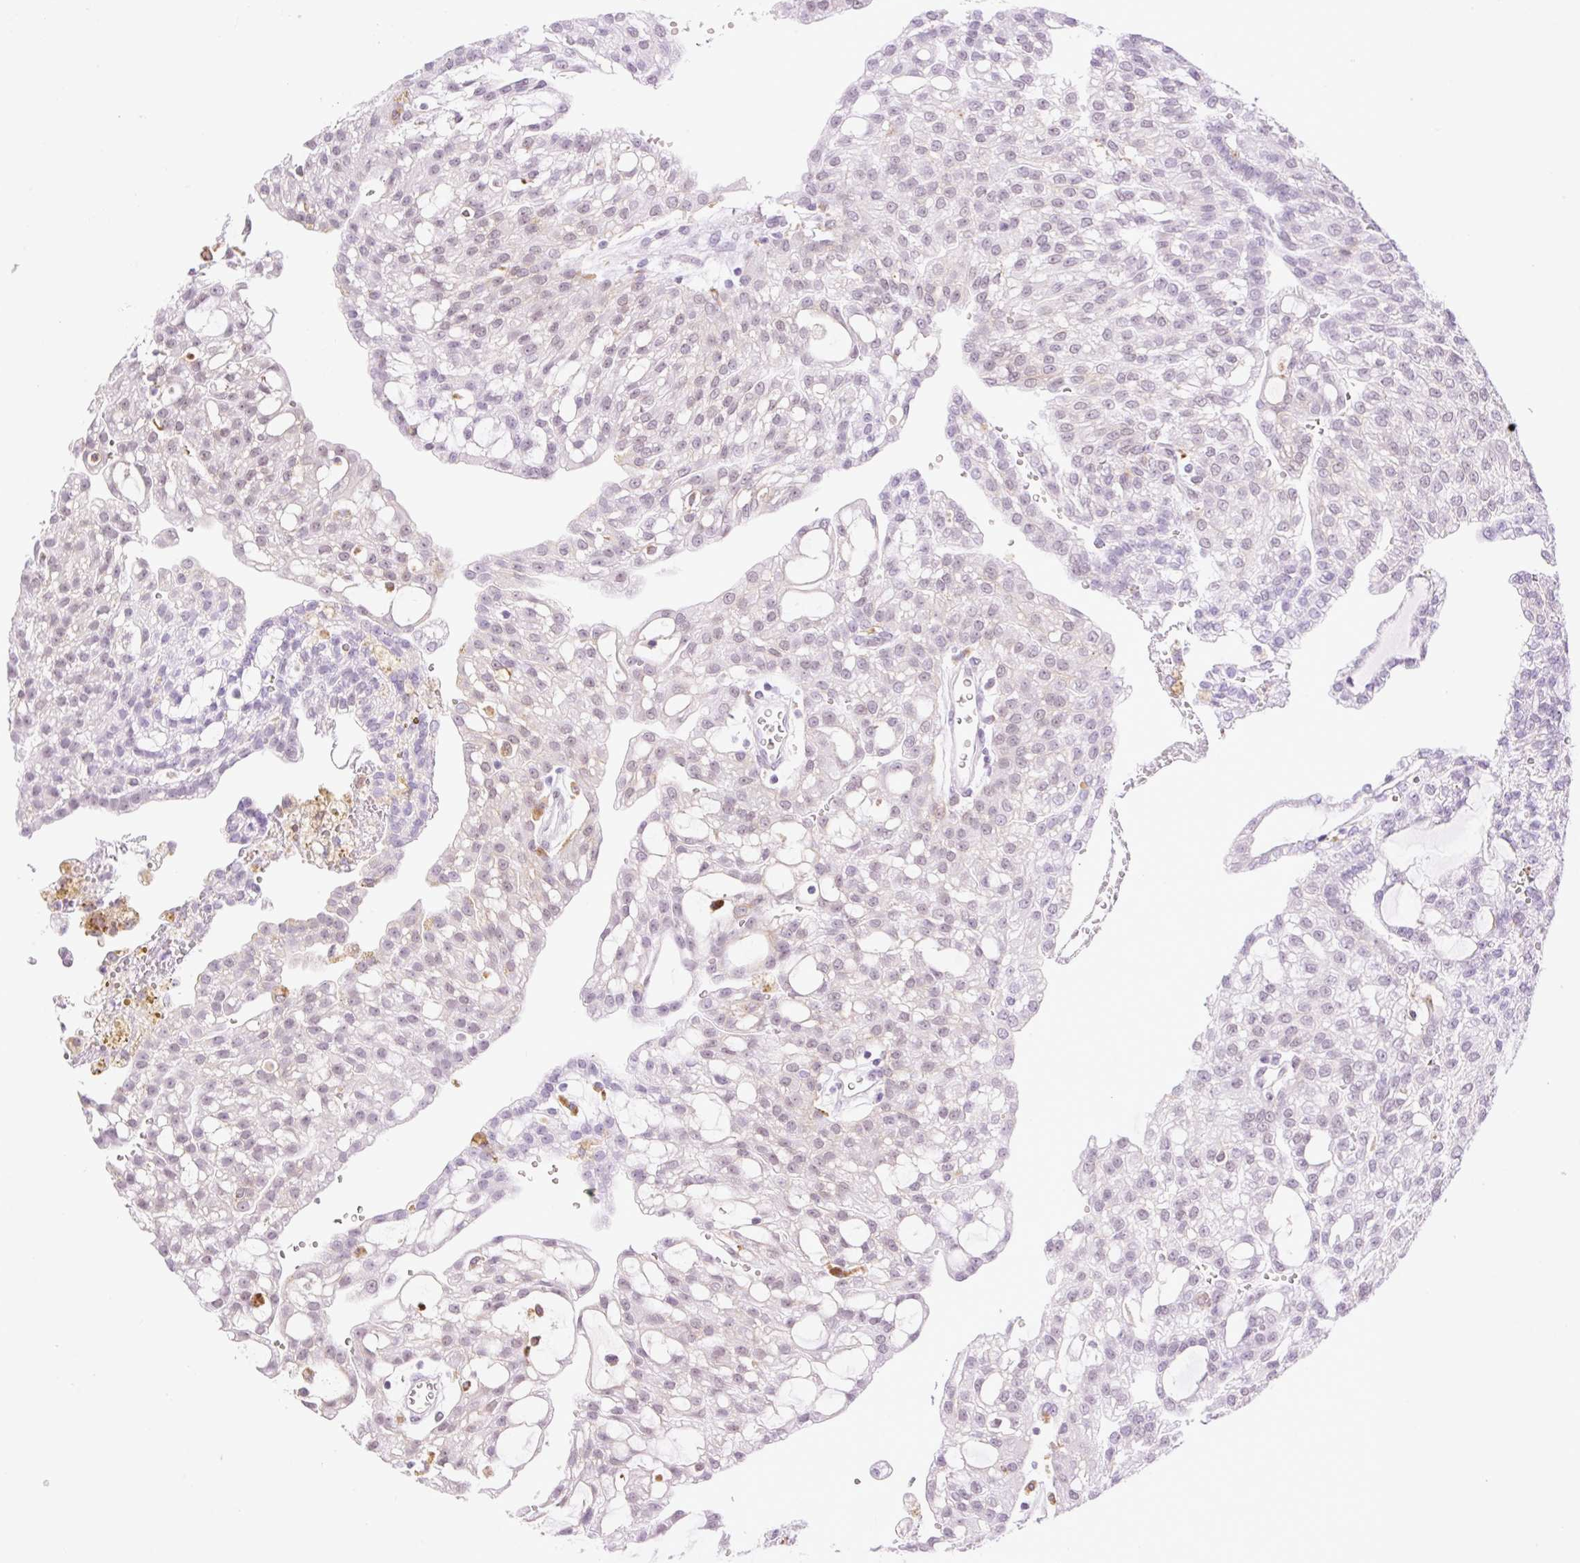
{"staining": {"intensity": "weak", "quantity": "25%-75%", "location": "nuclear"}, "tissue": "renal cancer", "cell_type": "Tumor cells", "image_type": "cancer", "snomed": [{"axis": "morphology", "description": "Adenocarcinoma, NOS"}, {"axis": "topography", "description": "Kidney"}], "caption": "Weak nuclear expression is seen in about 25%-75% of tumor cells in renal adenocarcinoma. (Brightfield microscopy of DAB IHC at high magnification).", "gene": "PALM3", "patient": {"sex": "male", "age": 63}}